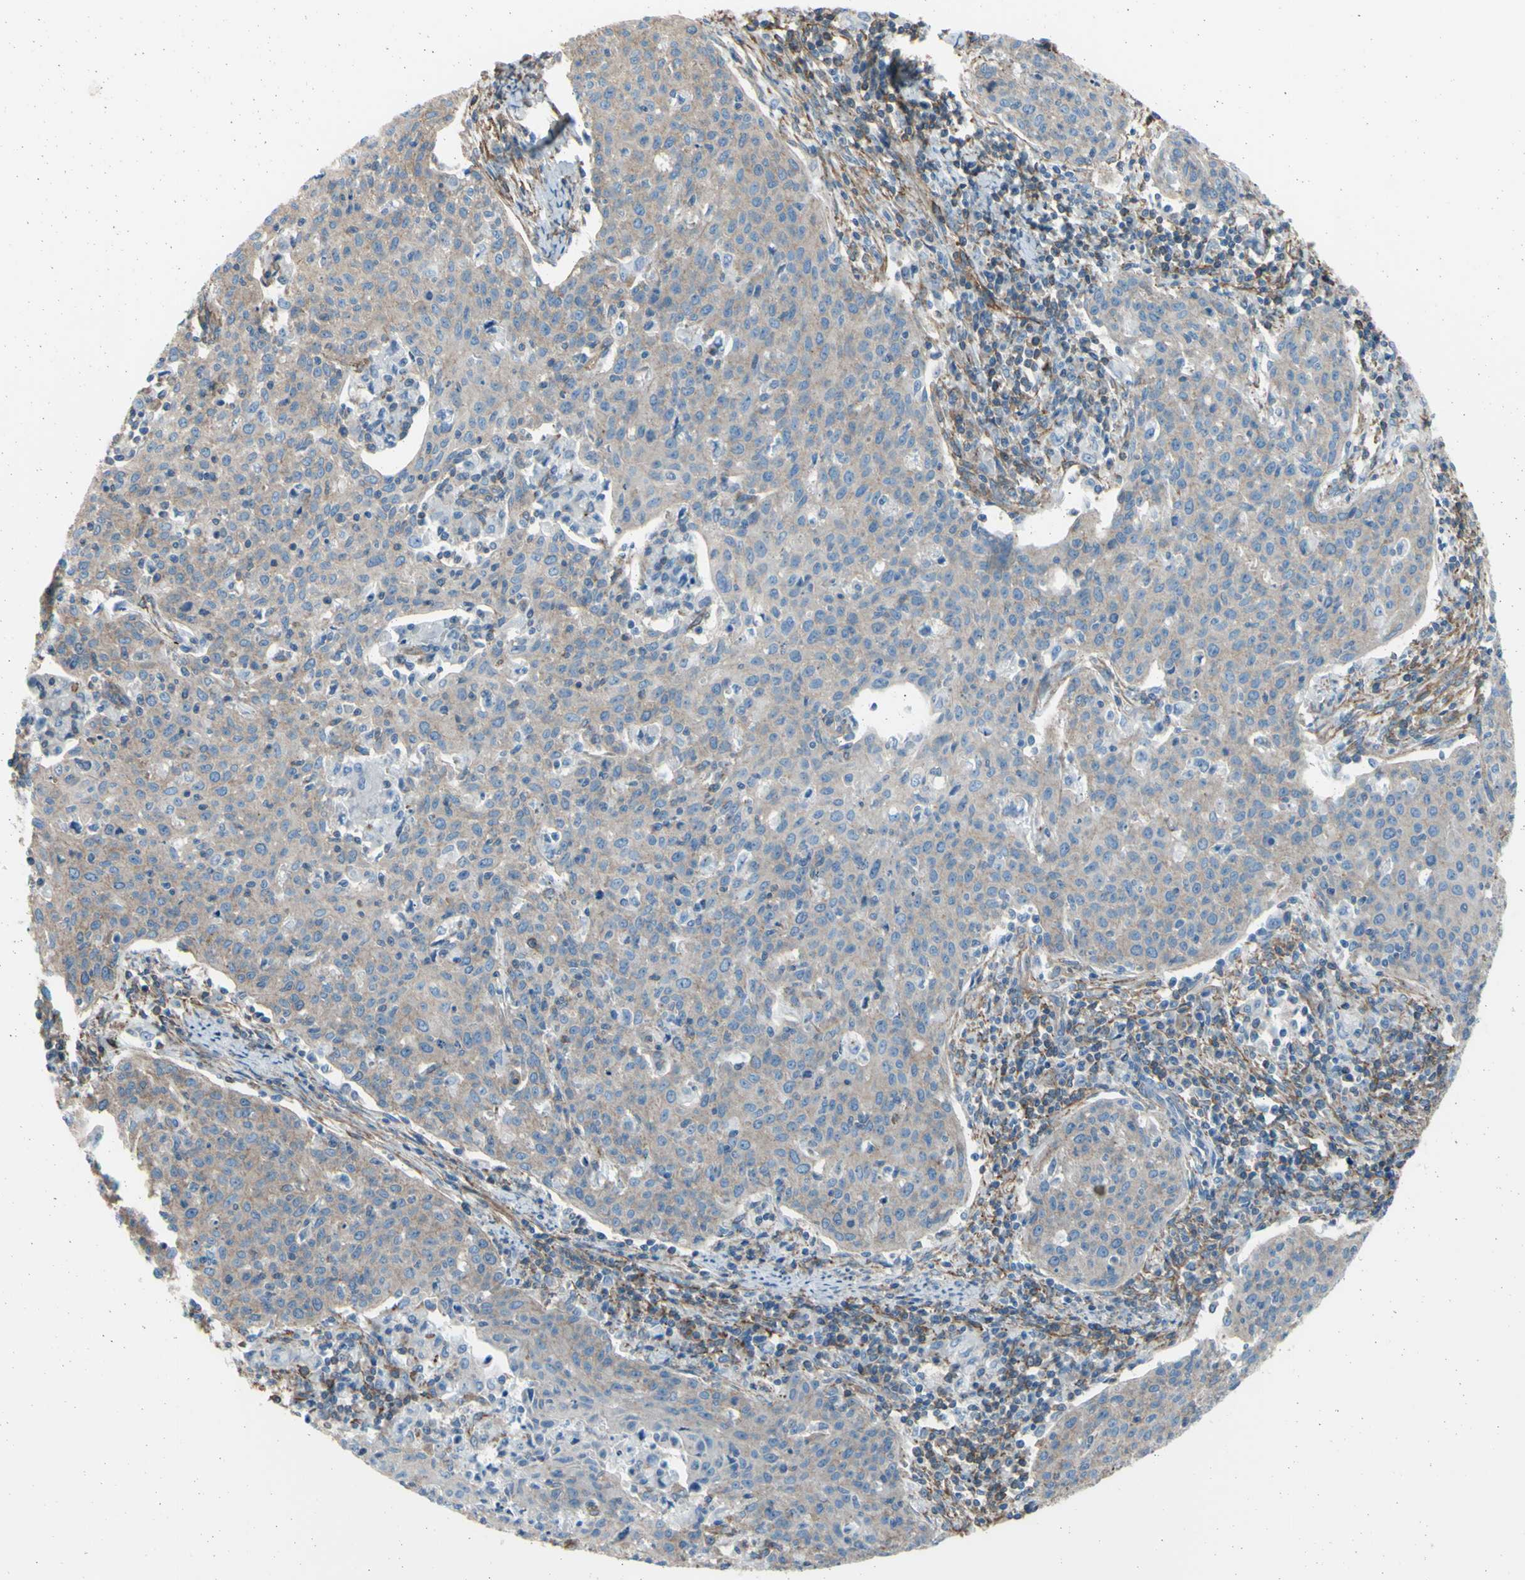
{"staining": {"intensity": "weak", "quantity": ">75%", "location": "cytoplasmic/membranous"}, "tissue": "cervical cancer", "cell_type": "Tumor cells", "image_type": "cancer", "snomed": [{"axis": "morphology", "description": "Squamous cell carcinoma, NOS"}, {"axis": "topography", "description": "Cervix"}], "caption": "The immunohistochemical stain shows weak cytoplasmic/membranous expression in tumor cells of cervical cancer tissue. (Brightfield microscopy of DAB IHC at high magnification).", "gene": "ADD1", "patient": {"sex": "female", "age": 38}}